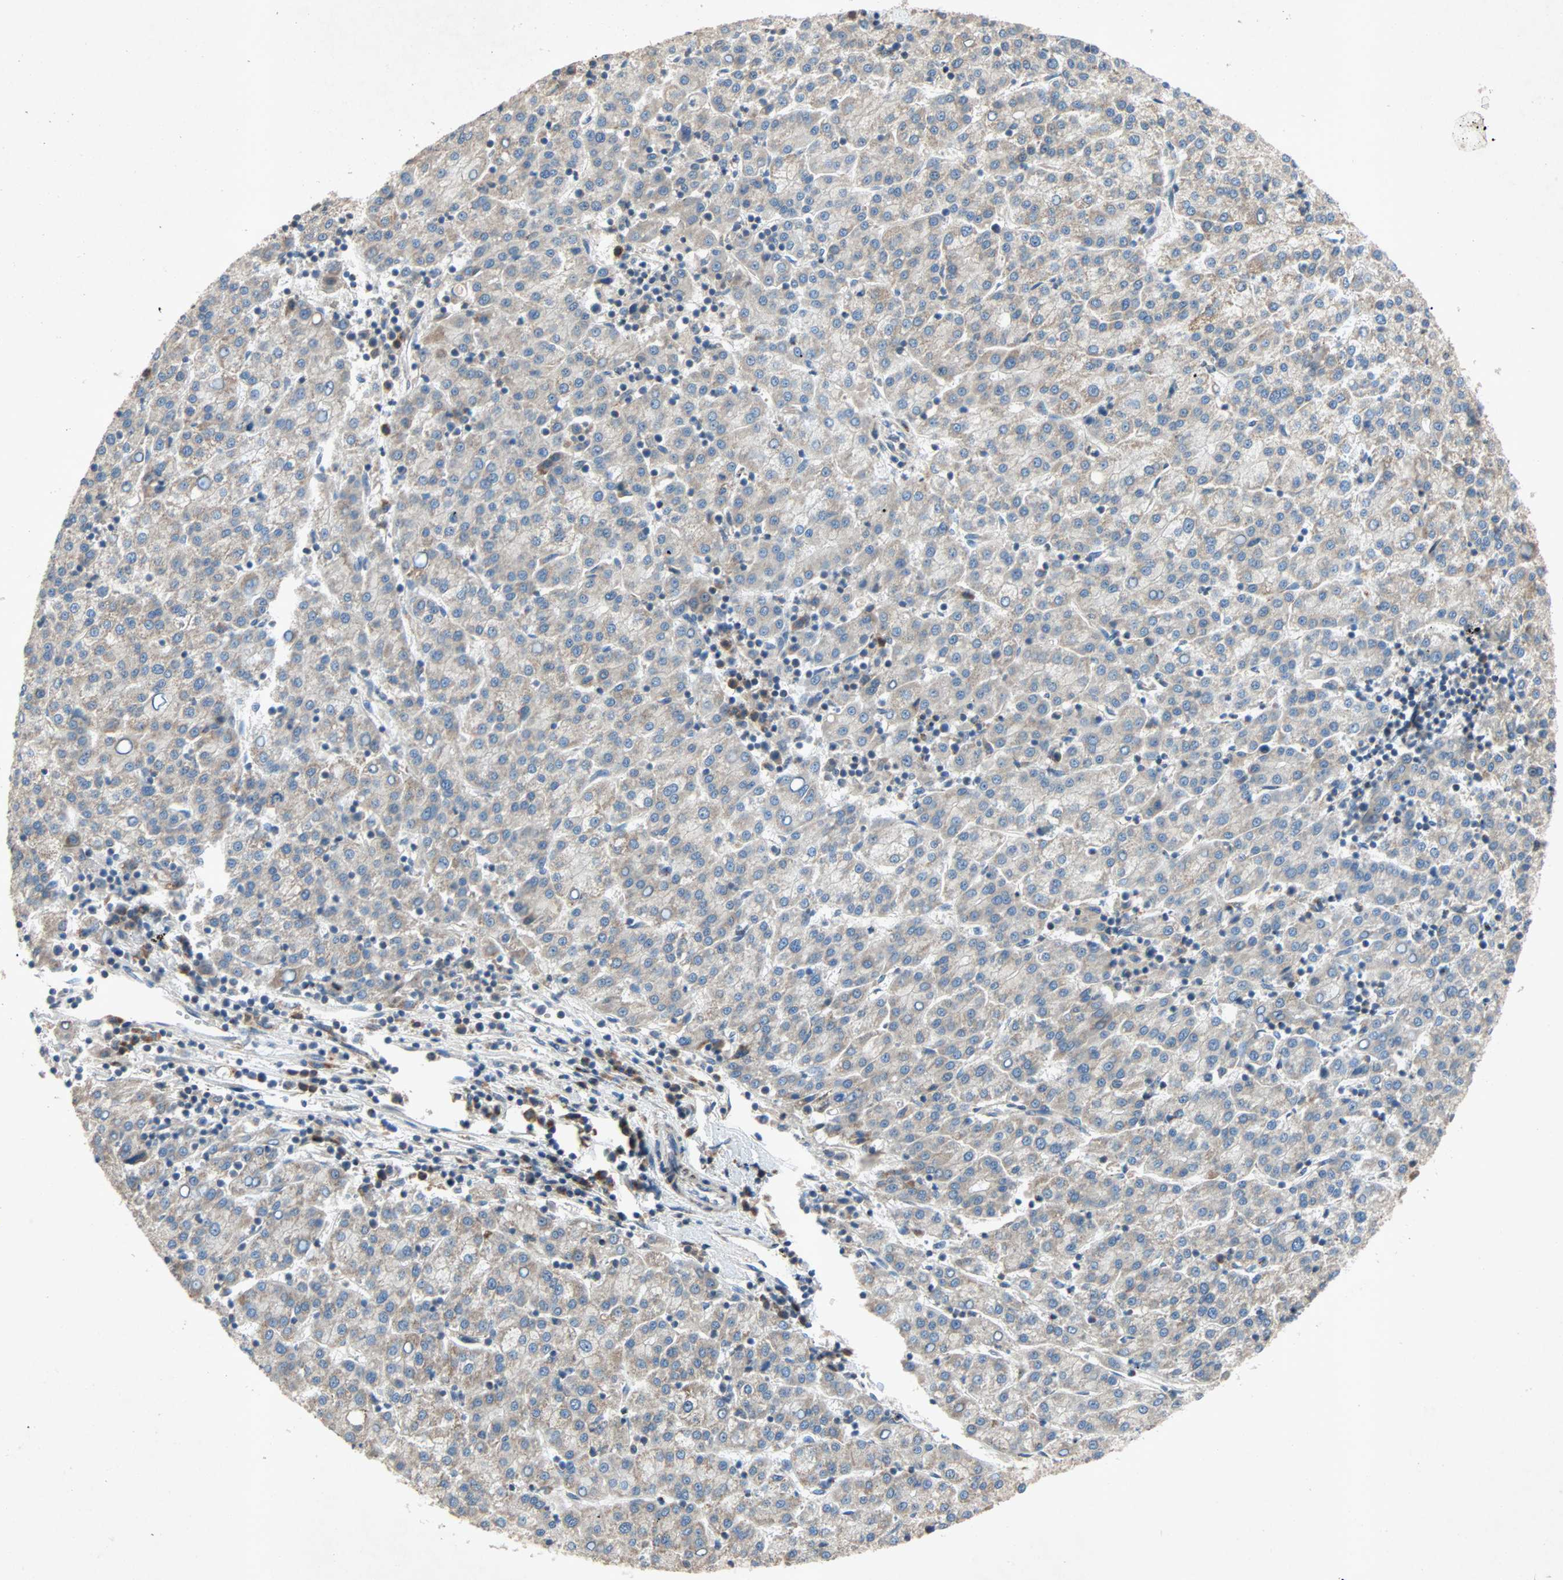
{"staining": {"intensity": "weak", "quantity": ">75%", "location": "cytoplasmic/membranous"}, "tissue": "liver cancer", "cell_type": "Tumor cells", "image_type": "cancer", "snomed": [{"axis": "morphology", "description": "Carcinoma, Hepatocellular, NOS"}, {"axis": "topography", "description": "Liver"}], "caption": "DAB immunohistochemical staining of liver cancer displays weak cytoplasmic/membranous protein positivity in approximately >75% of tumor cells. The staining was performed using DAB to visualize the protein expression in brown, while the nuclei were stained in blue with hematoxylin (Magnification: 20x).", "gene": "XYLT1", "patient": {"sex": "female", "age": 58}}